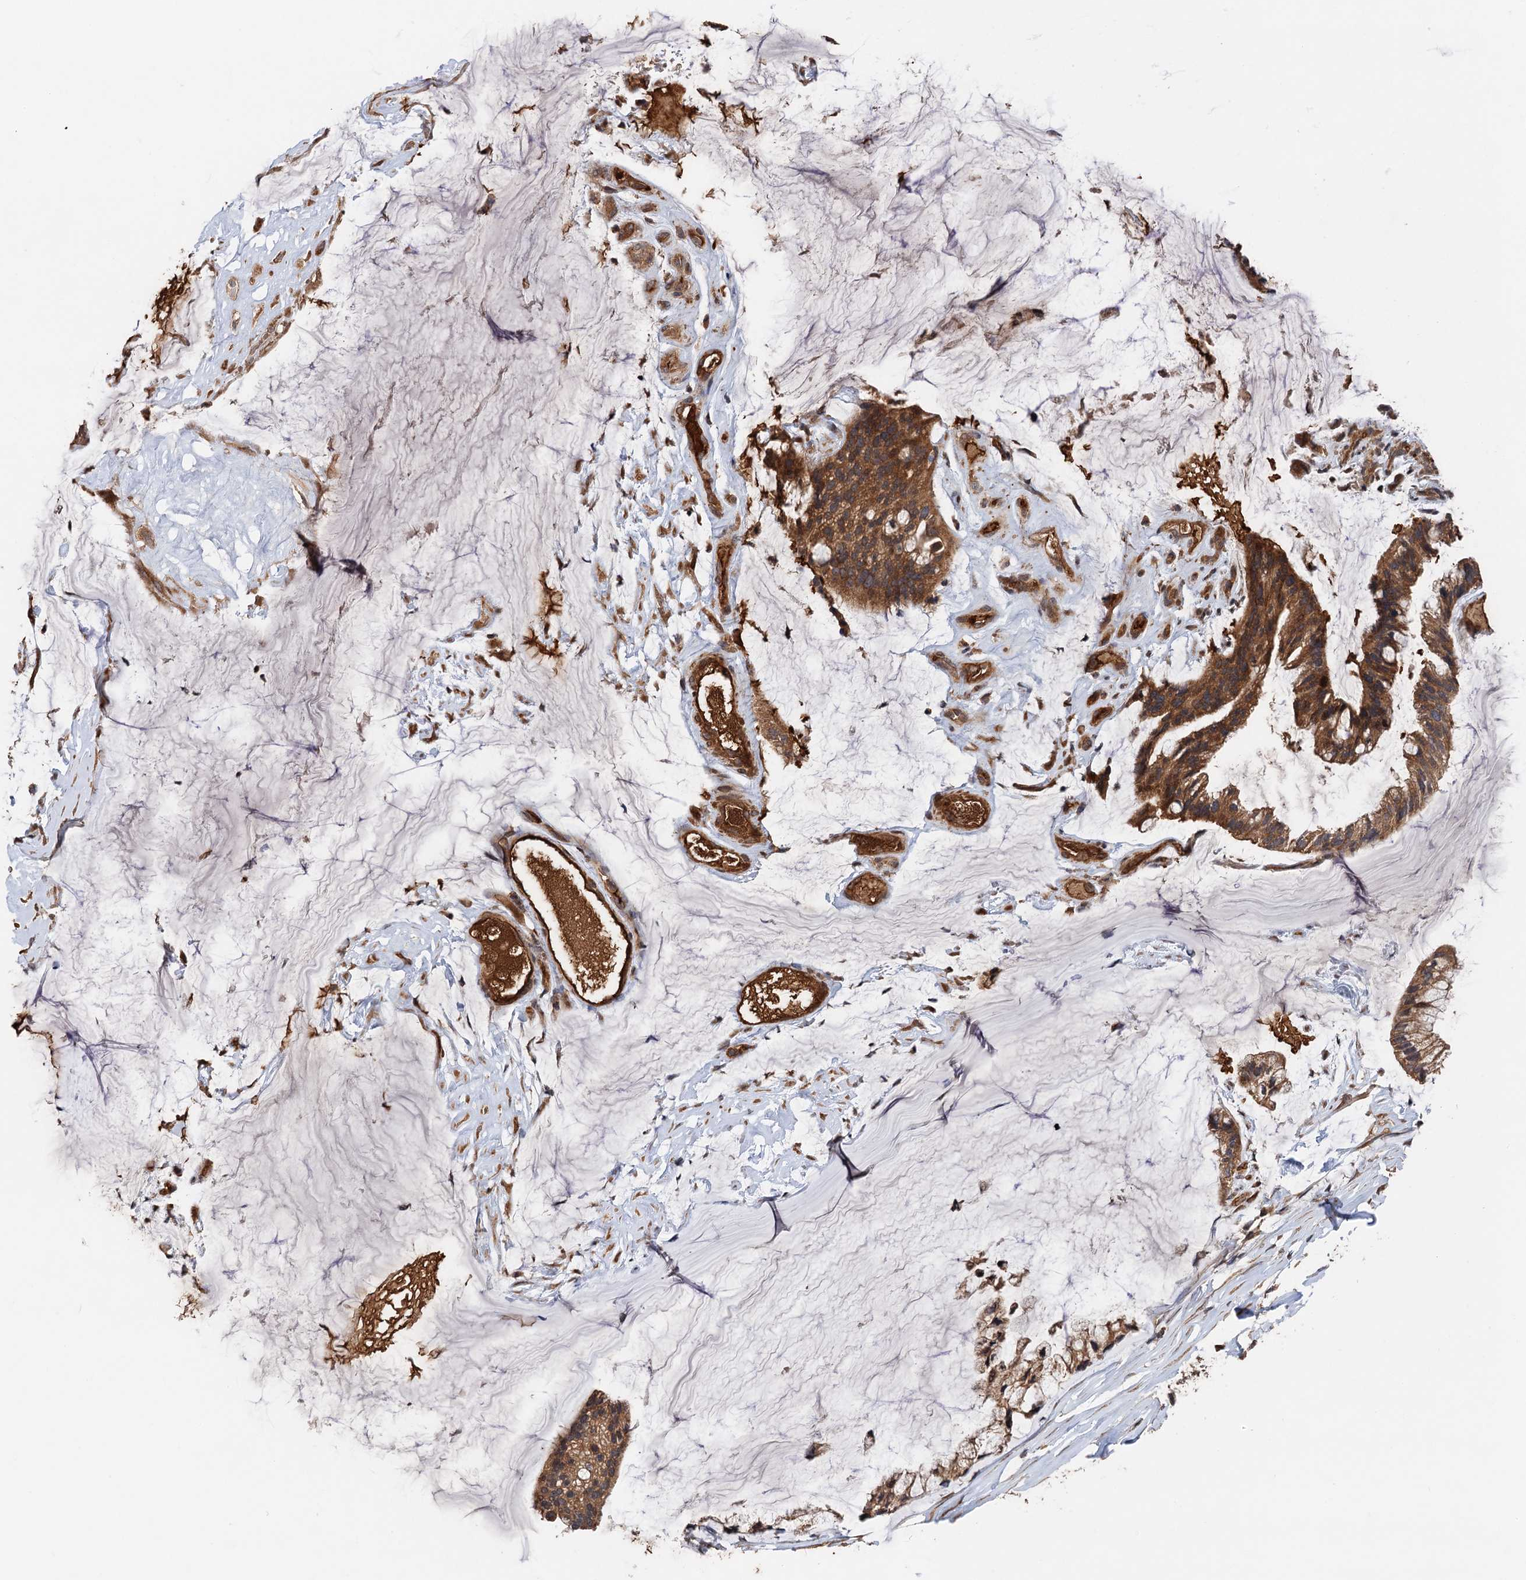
{"staining": {"intensity": "moderate", "quantity": ">75%", "location": "cytoplasmic/membranous"}, "tissue": "ovarian cancer", "cell_type": "Tumor cells", "image_type": "cancer", "snomed": [{"axis": "morphology", "description": "Cystadenocarcinoma, mucinous, NOS"}, {"axis": "topography", "description": "Ovary"}], "caption": "Immunohistochemical staining of human ovarian cancer (mucinous cystadenocarcinoma) shows moderate cytoplasmic/membranous protein staining in approximately >75% of tumor cells.", "gene": "SNX32", "patient": {"sex": "female", "age": 39}}